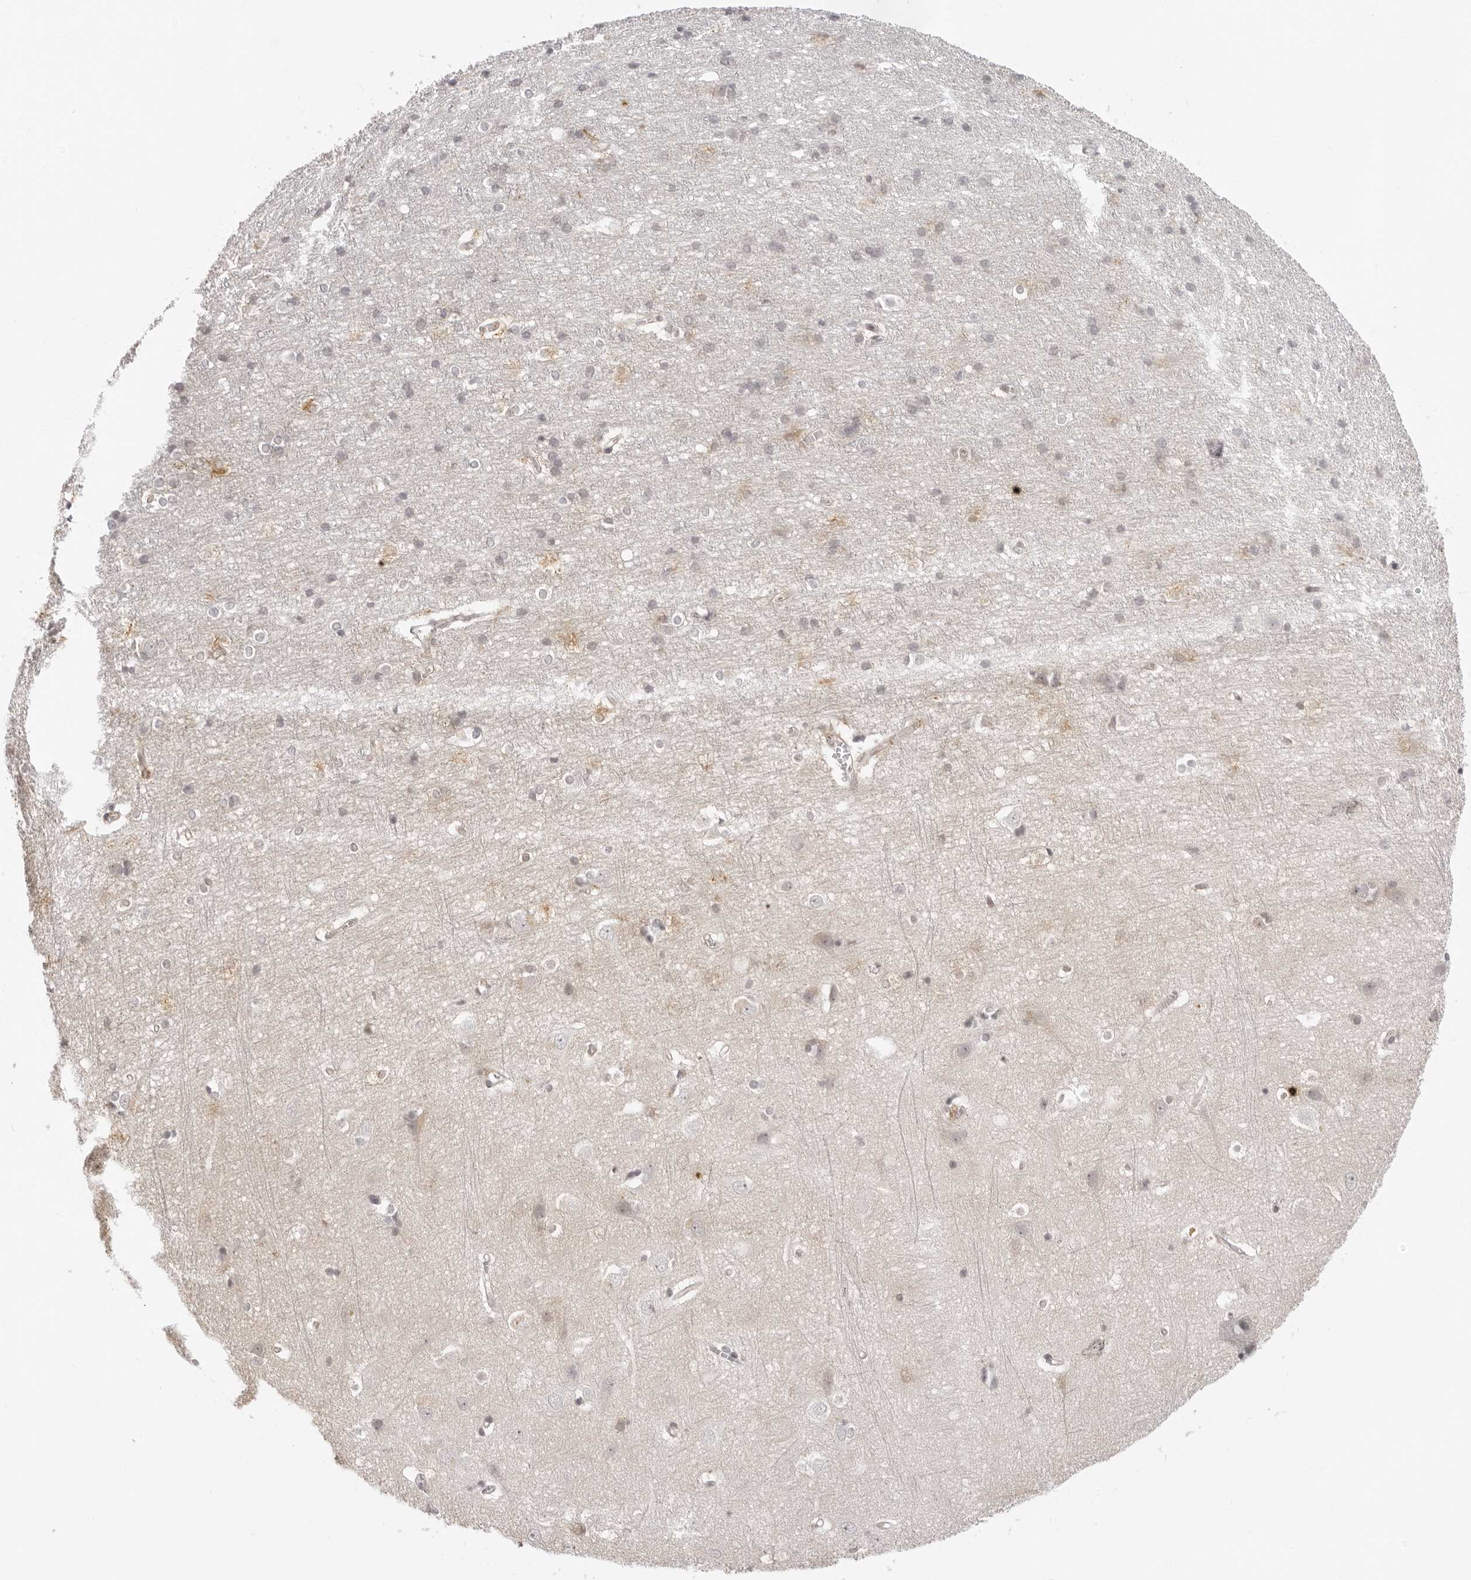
{"staining": {"intensity": "negative", "quantity": "none", "location": "none"}, "tissue": "cerebral cortex", "cell_type": "Endothelial cells", "image_type": "normal", "snomed": [{"axis": "morphology", "description": "Normal tissue, NOS"}, {"axis": "topography", "description": "Cerebral cortex"}], "caption": "This is a histopathology image of immunohistochemistry staining of benign cerebral cortex, which shows no expression in endothelial cells. (DAB immunohistochemistry, high magnification).", "gene": "FDPS", "patient": {"sex": "male", "age": 54}}